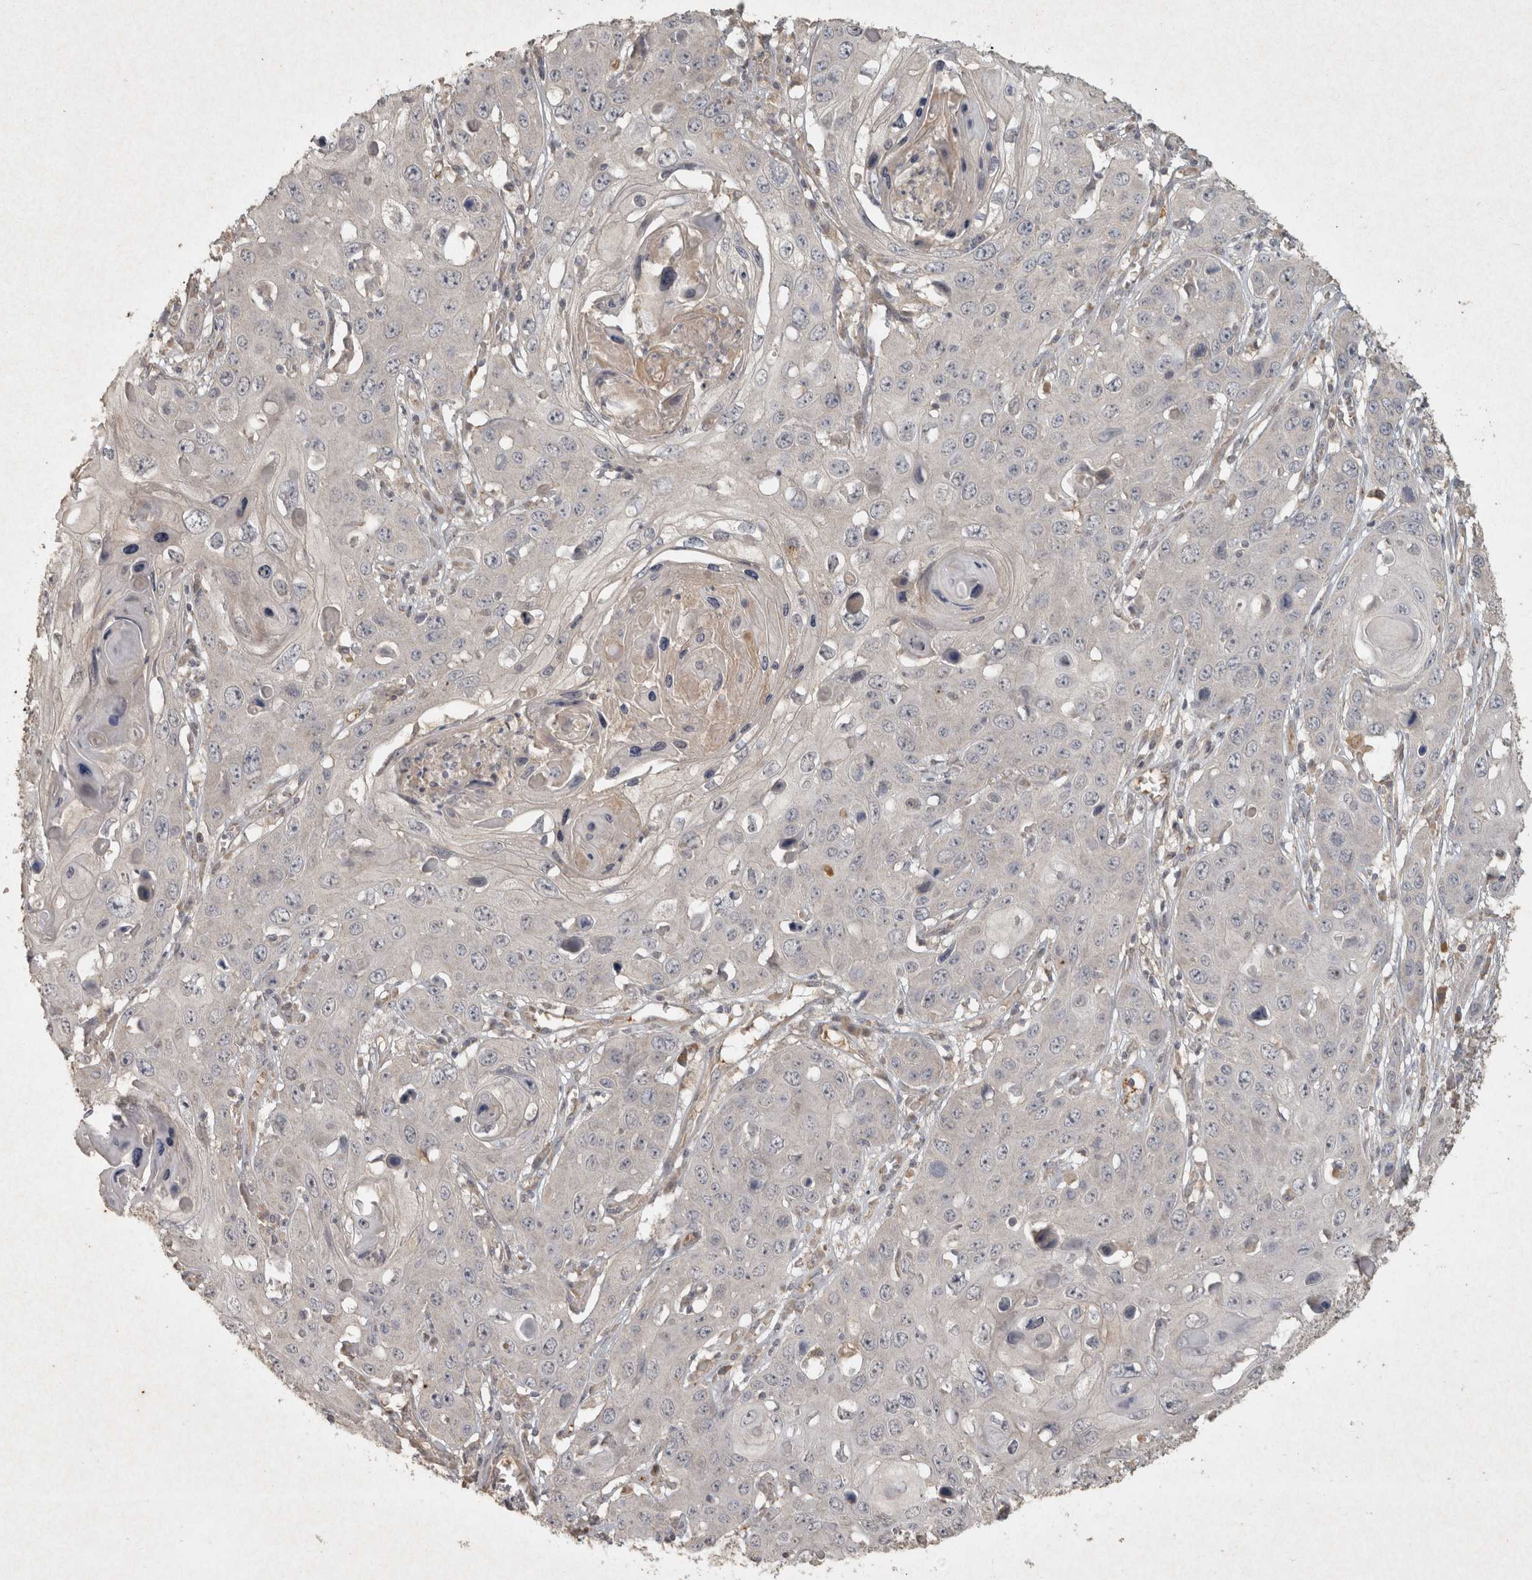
{"staining": {"intensity": "negative", "quantity": "none", "location": "none"}, "tissue": "skin cancer", "cell_type": "Tumor cells", "image_type": "cancer", "snomed": [{"axis": "morphology", "description": "Squamous cell carcinoma, NOS"}, {"axis": "topography", "description": "Skin"}], "caption": "Tumor cells are negative for protein expression in human skin squamous cell carcinoma. (DAB (3,3'-diaminobenzidine) IHC visualized using brightfield microscopy, high magnification).", "gene": "OSTN", "patient": {"sex": "male", "age": 55}}